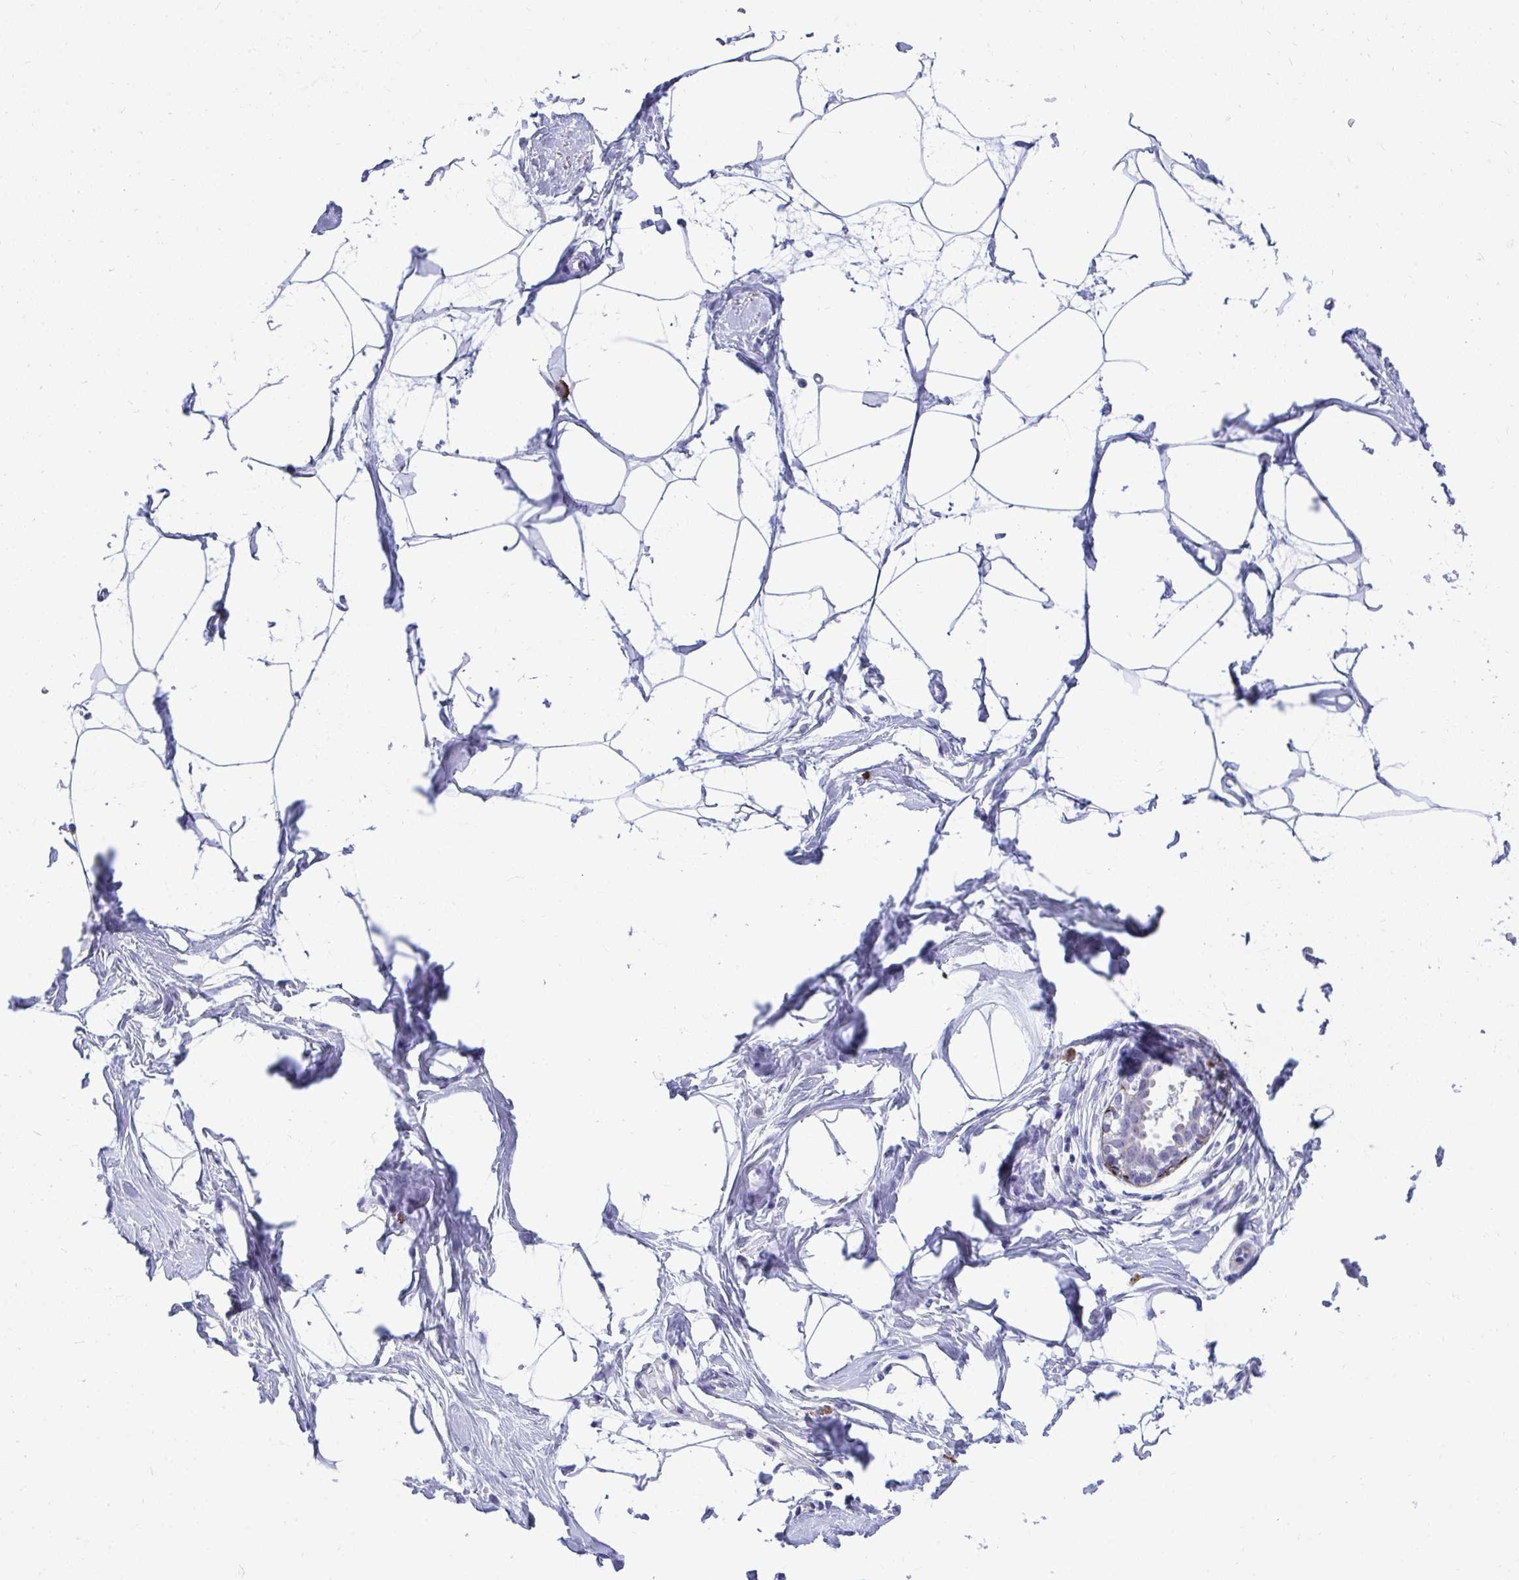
{"staining": {"intensity": "negative", "quantity": "none", "location": "none"}, "tissue": "breast", "cell_type": "Adipocytes", "image_type": "normal", "snomed": [{"axis": "morphology", "description": "Normal tissue, NOS"}, {"axis": "topography", "description": "Breast"}], "caption": "Immunohistochemistry photomicrograph of unremarkable breast: breast stained with DAB (3,3'-diaminobenzidine) exhibits no significant protein positivity in adipocytes.", "gene": "TSBP1", "patient": {"sex": "female", "age": 45}}